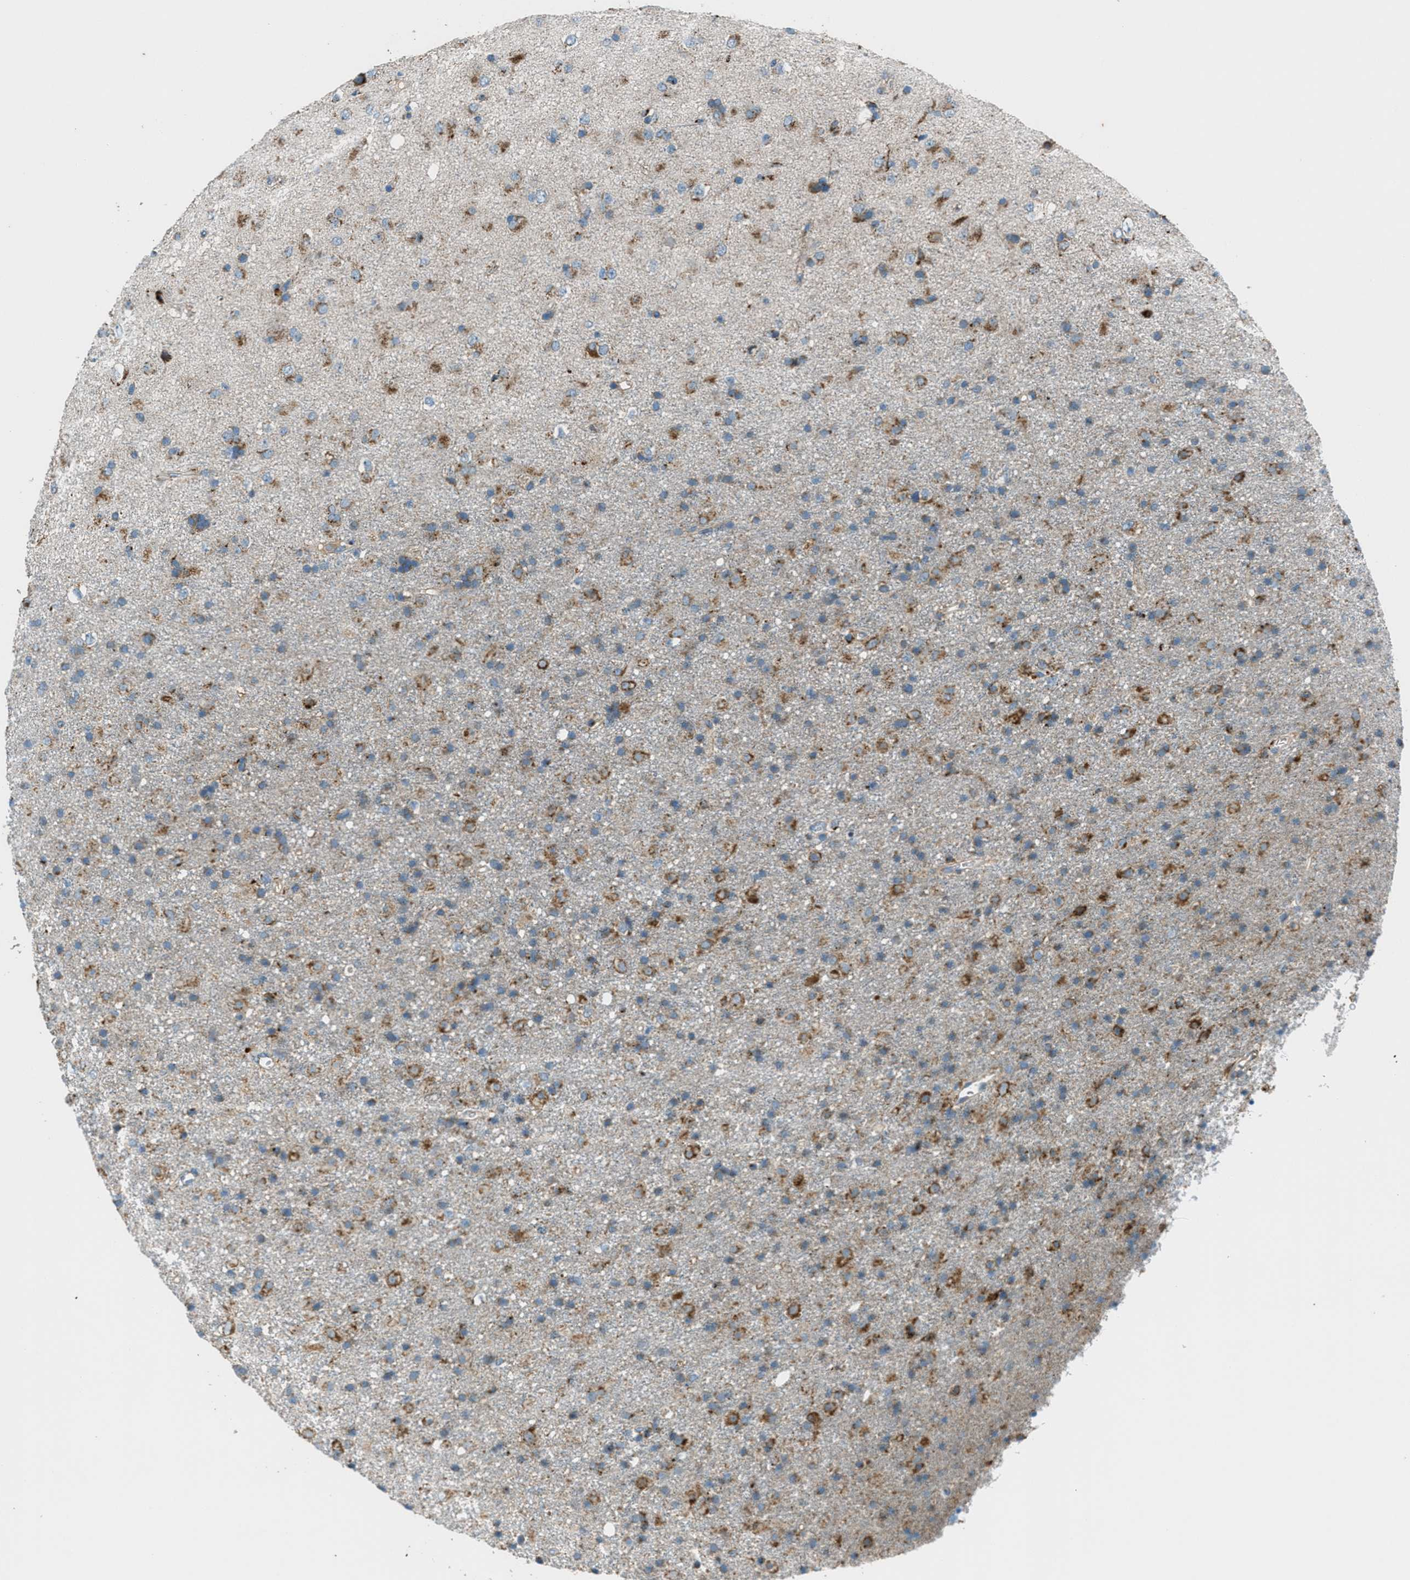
{"staining": {"intensity": "moderate", "quantity": ">75%", "location": "cytoplasmic/membranous"}, "tissue": "glioma", "cell_type": "Tumor cells", "image_type": "cancer", "snomed": [{"axis": "morphology", "description": "Glioma, malignant, Low grade"}, {"axis": "topography", "description": "Brain"}], "caption": "This is a micrograph of immunohistochemistry staining of glioma, which shows moderate staining in the cytoplasmic/membranous of tumor cells.", "gene": "BCKDK", "patient": {"sex": "male", "age": 65}}